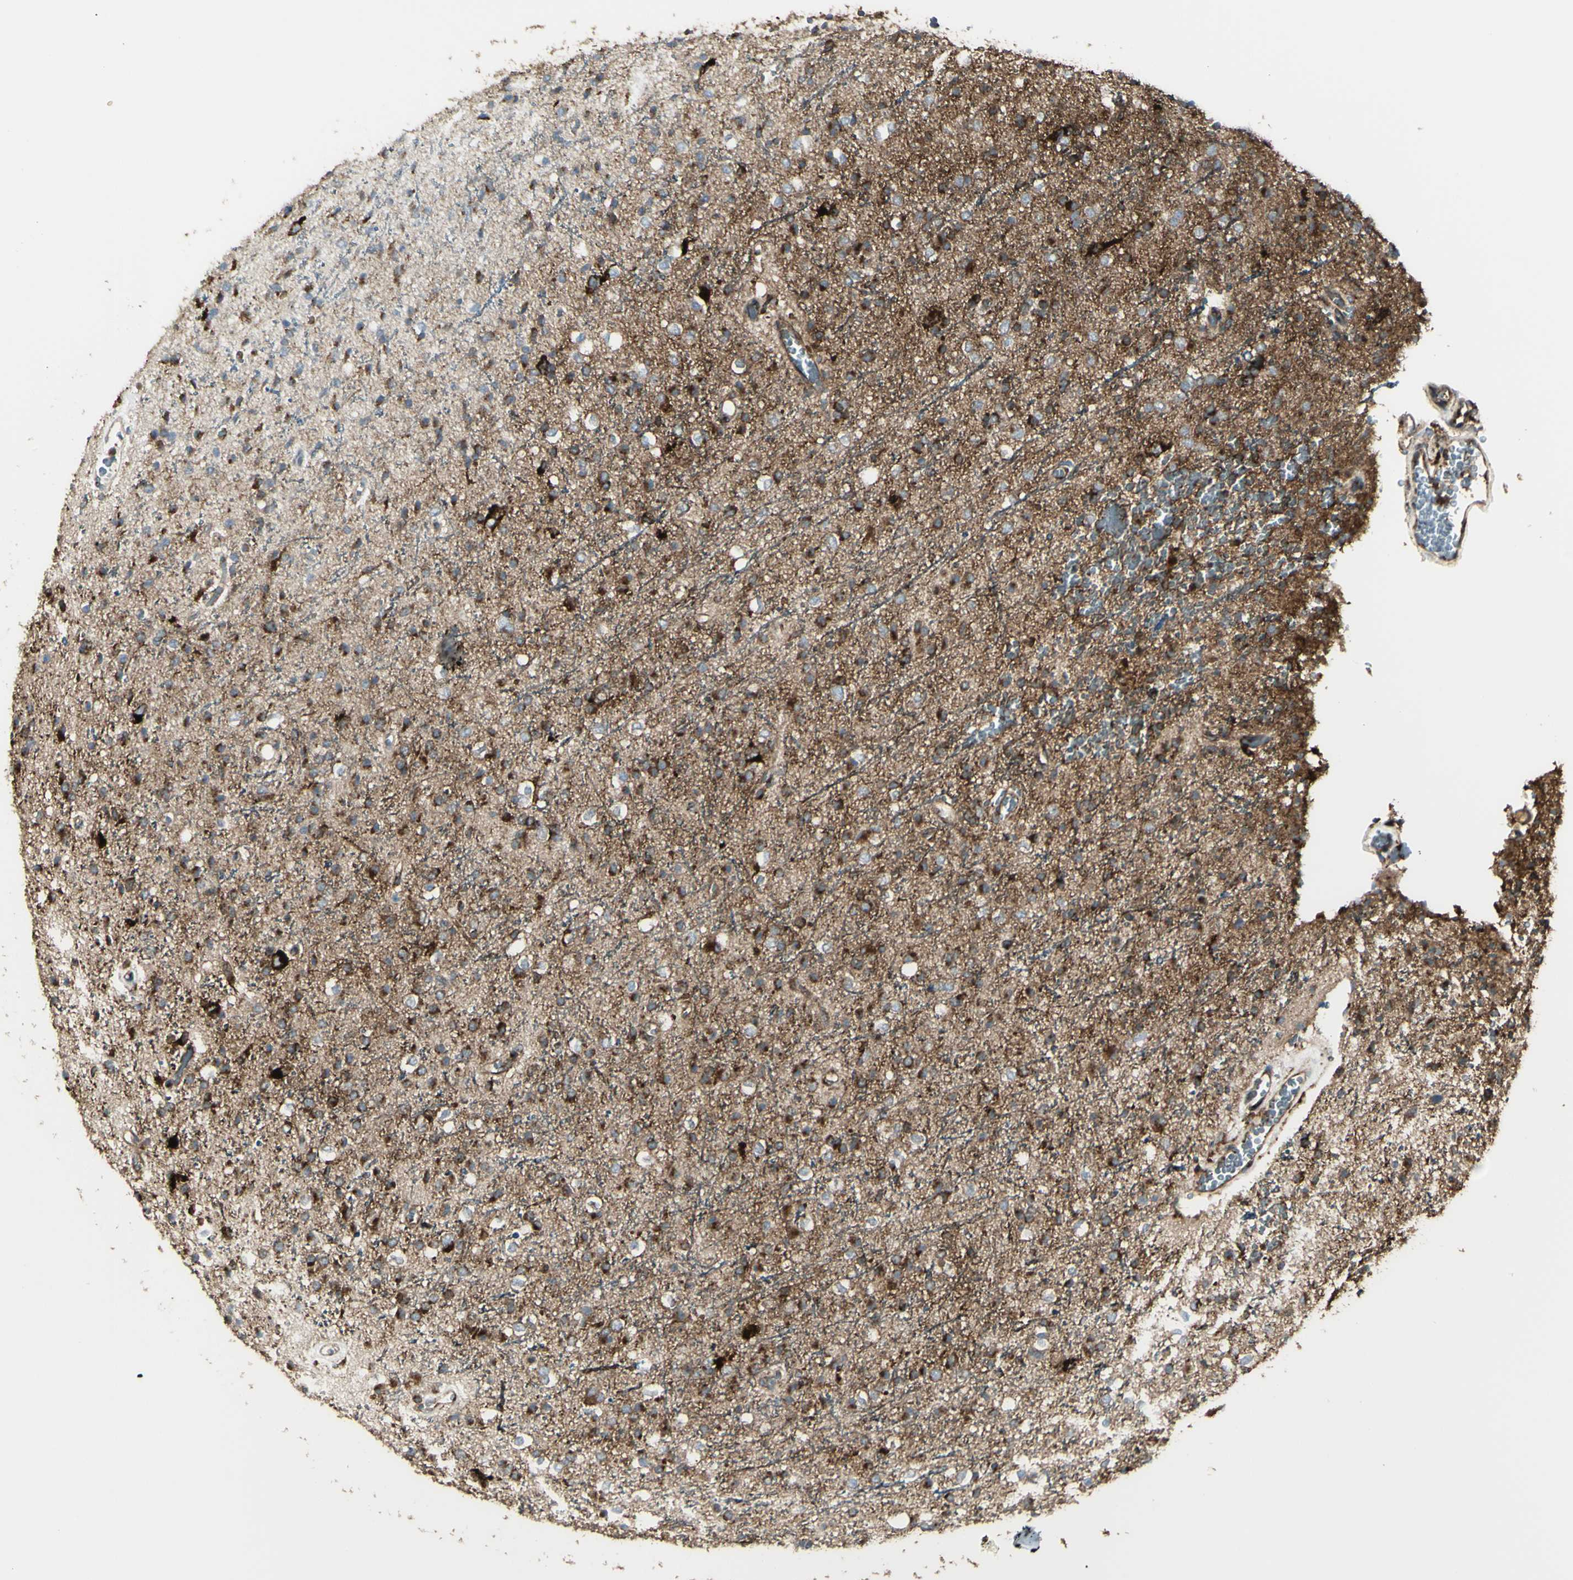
{"staining": {"intensity": "strong", "quantity": ">75%", "location": "cytoplasmic/membranous"}, "tissue": "glioma", "cell_type": "Tumor cells", "image_type": "cancer", "snomed": [{"axis": "morphology", "description": "Glioma, malignant, High grade"}, {"axis": "topography", "description": "Brain"}], "caption": "Immunohistochemistry (DAB (3,3'-diaminobenzidine)) staining of glioma shows strong cytoplasmic/membranous protein staining in about >75% of tumor cells.", "gene": "NAPA", "patient": {"sex": "male", "age": 47}}